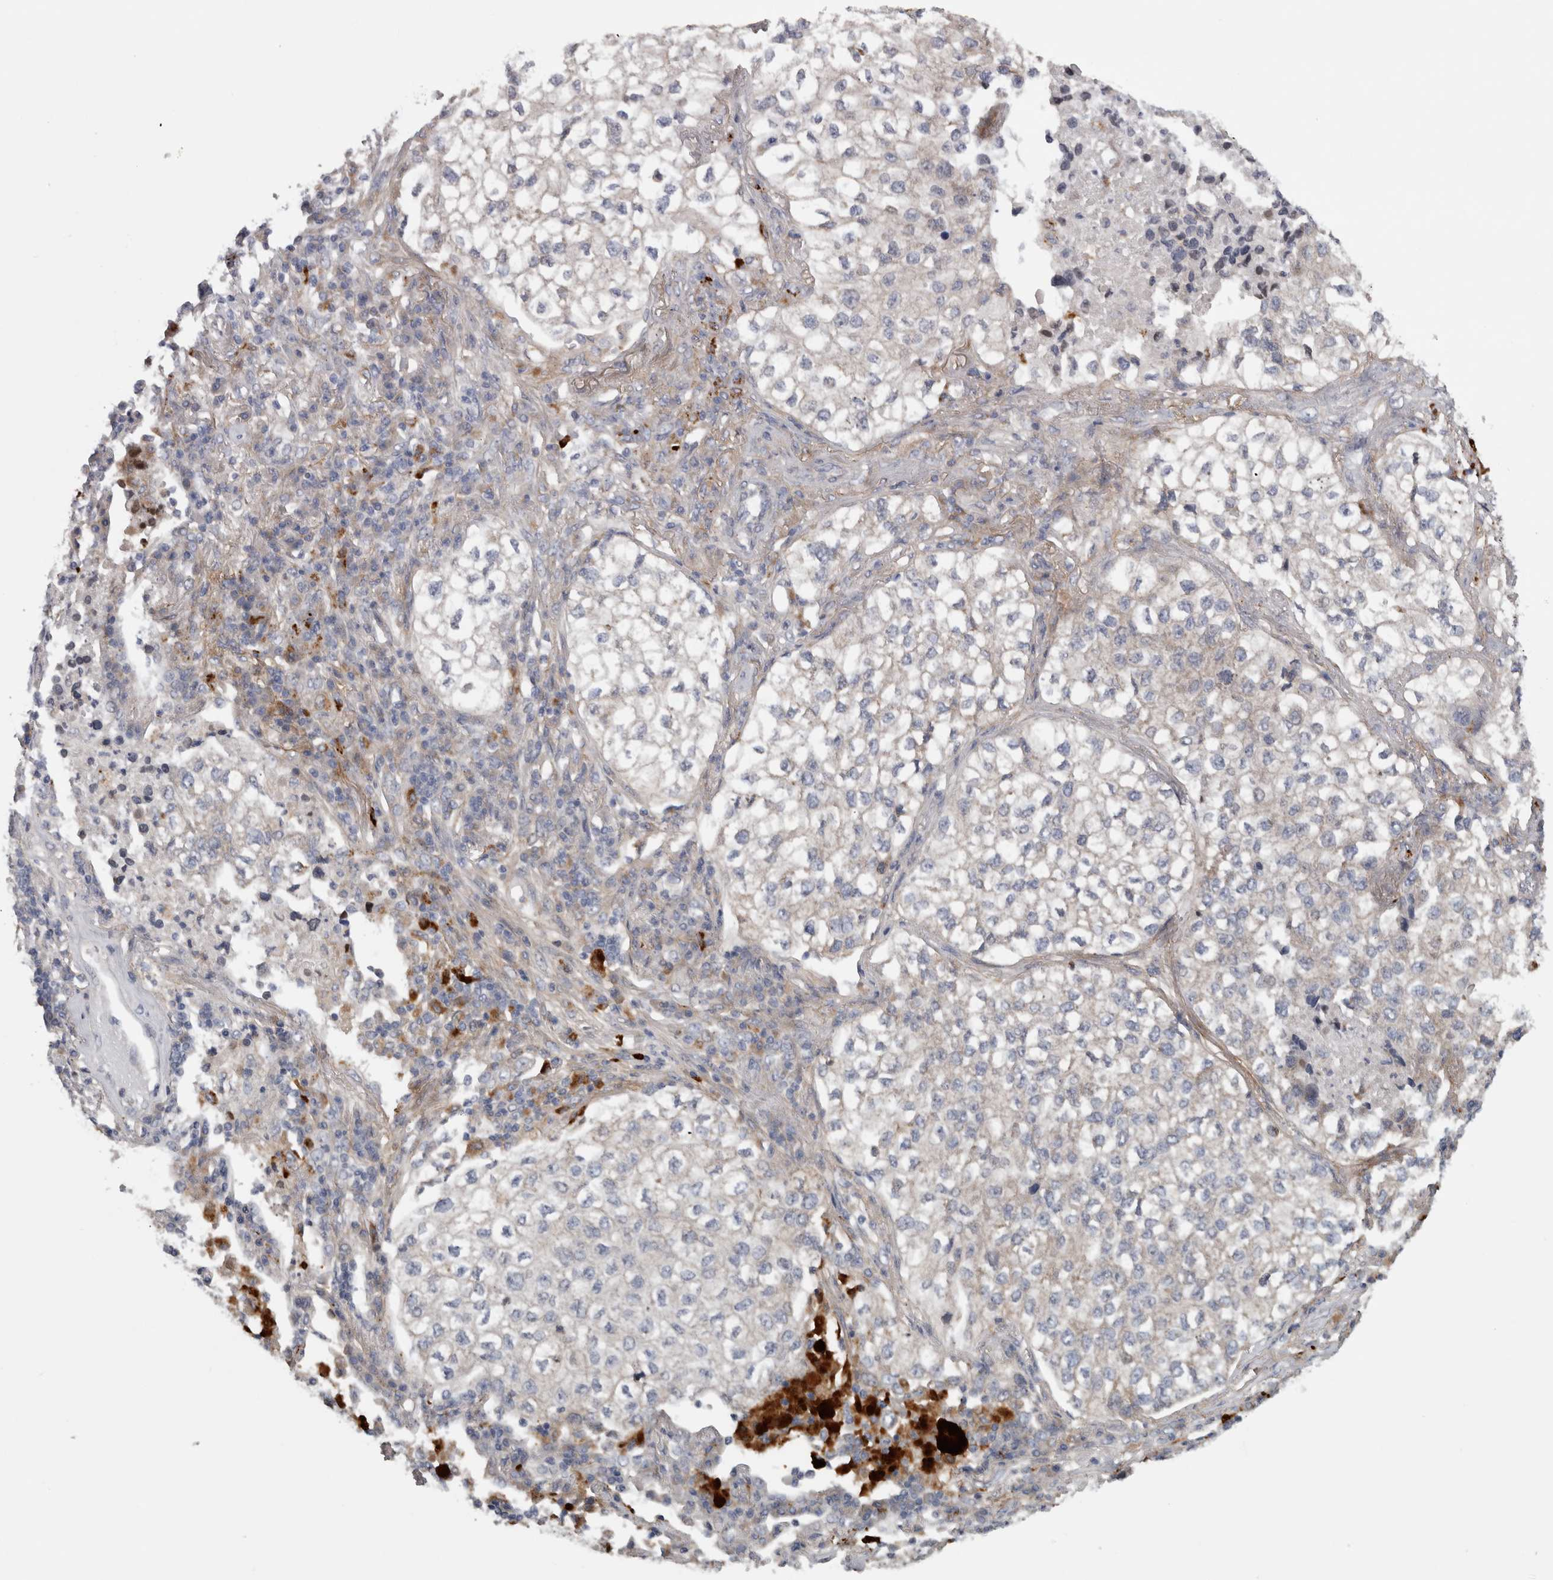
{"staining": {"intensity": "negative", "quantity": "none", "location": "none"}, "tissue": "lung cancer", "cell_type": "Tumor cells", "image_type": "cancer", "snomed": [{"axis": "morphology", "description": "Adenocarcinoma, NOS"}, {"axis": "topography", "description": "Lung"}], "caption": "DAB (3,3'-diaminobenzidine) immunohistochemical staining of lung cancer (adenocarcinoma) exhibits no significant staining in tumor cells.", "gene": "ATXN2", "patient": {"sex": "male", "age": 63}}